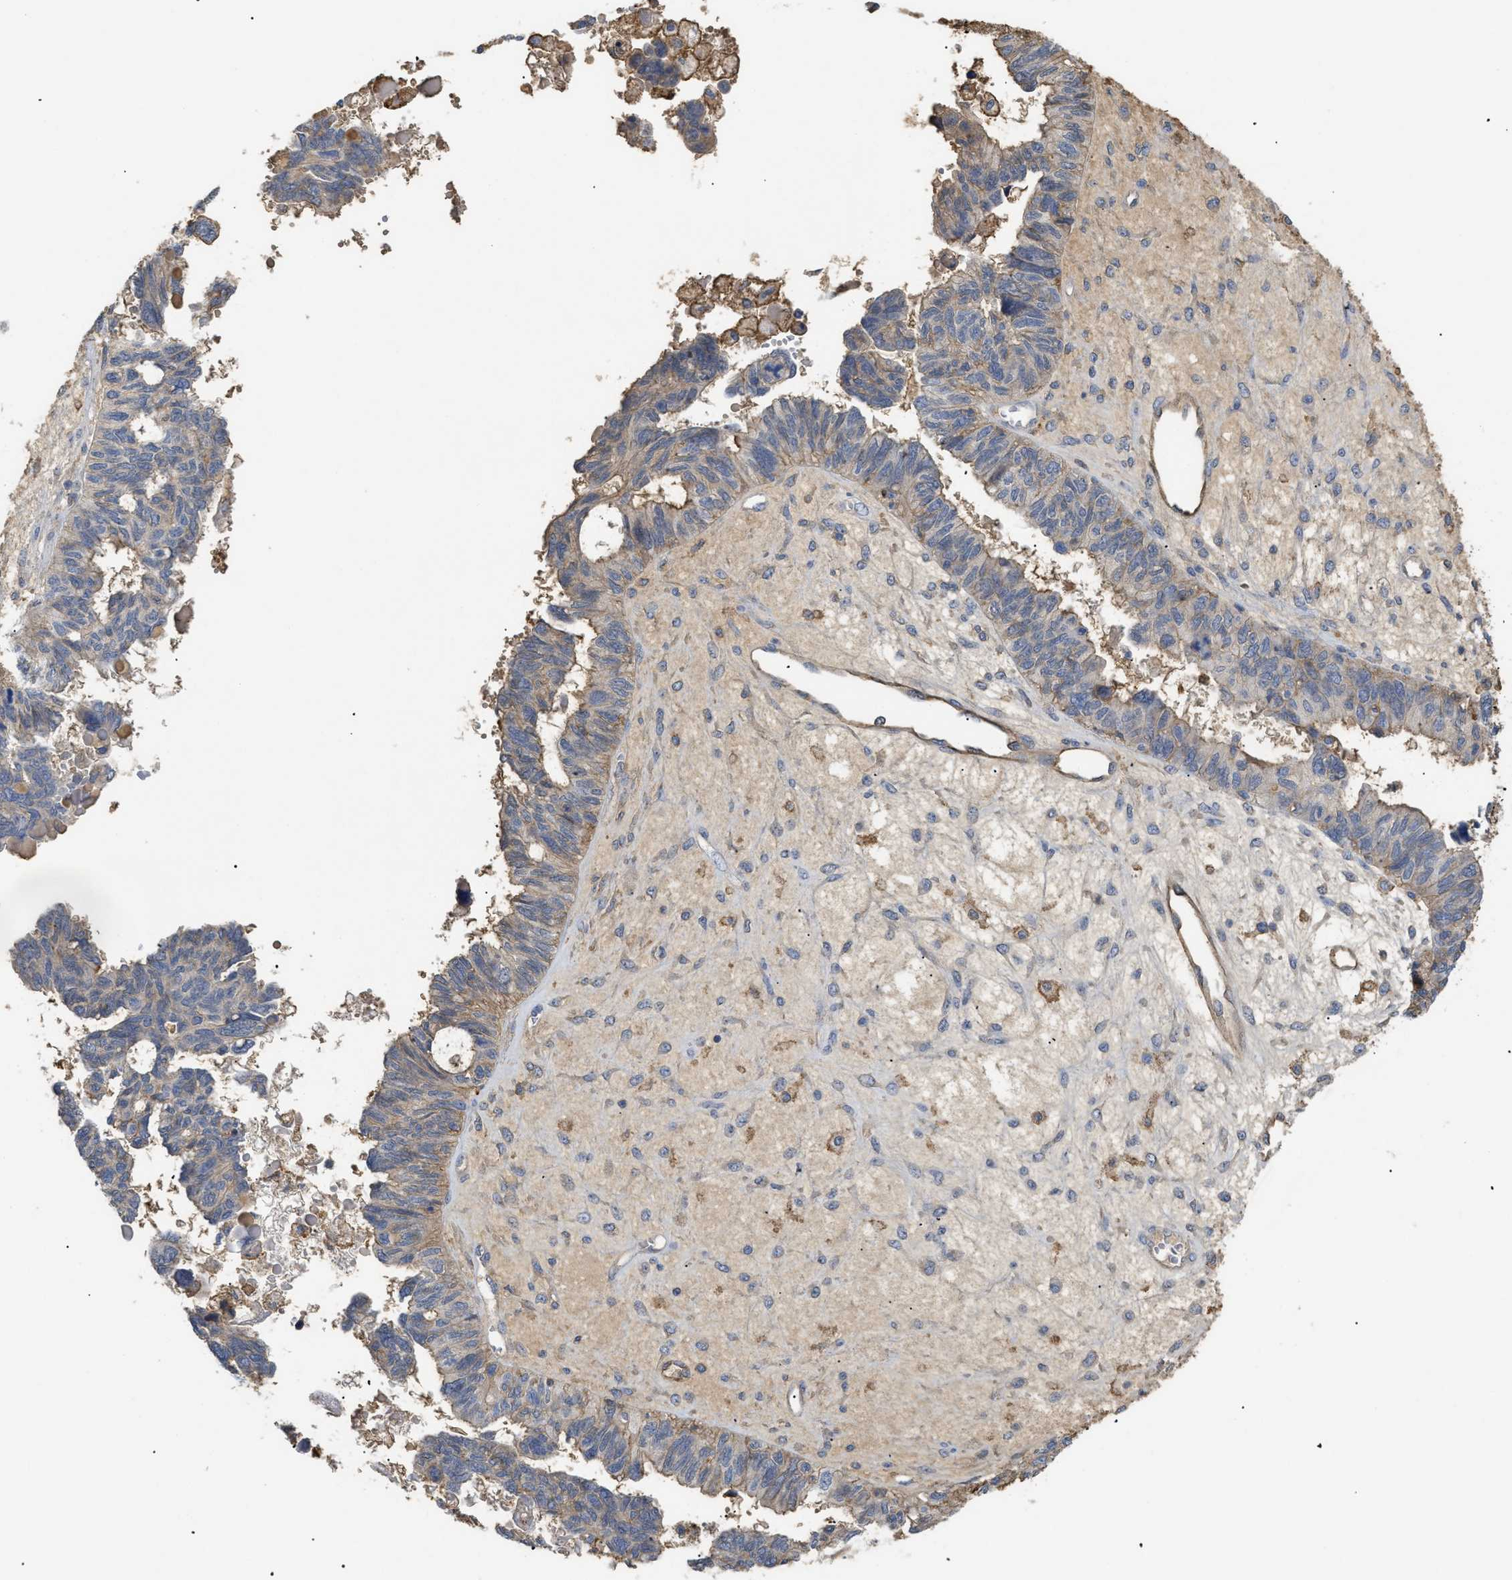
{"staining": {"intensity": "weak", "quantity": "<25%", "location": "cytoplasmic/membranous"}, "tissue": "ovarian cancer", "cell_type": "Tumor cells", "image_type": "cancer", "snomed": [{"axis": "morphology", "description": "Cystadenocarcinoma, serous, NOS"}, {"axis": "topography", "description": "Ovary"}], "caption": "Tumor cells are negative for protein expression in human serous cystadenocarcinoma (ovarian). (Stains: DAB immunohistochemistry (IHC) with hematoxylin counter stain, Microscopy: brightfield microscopy at high magnification).", "gene": "ANXA4", "patient": {"sex": "female", "age": 79}}